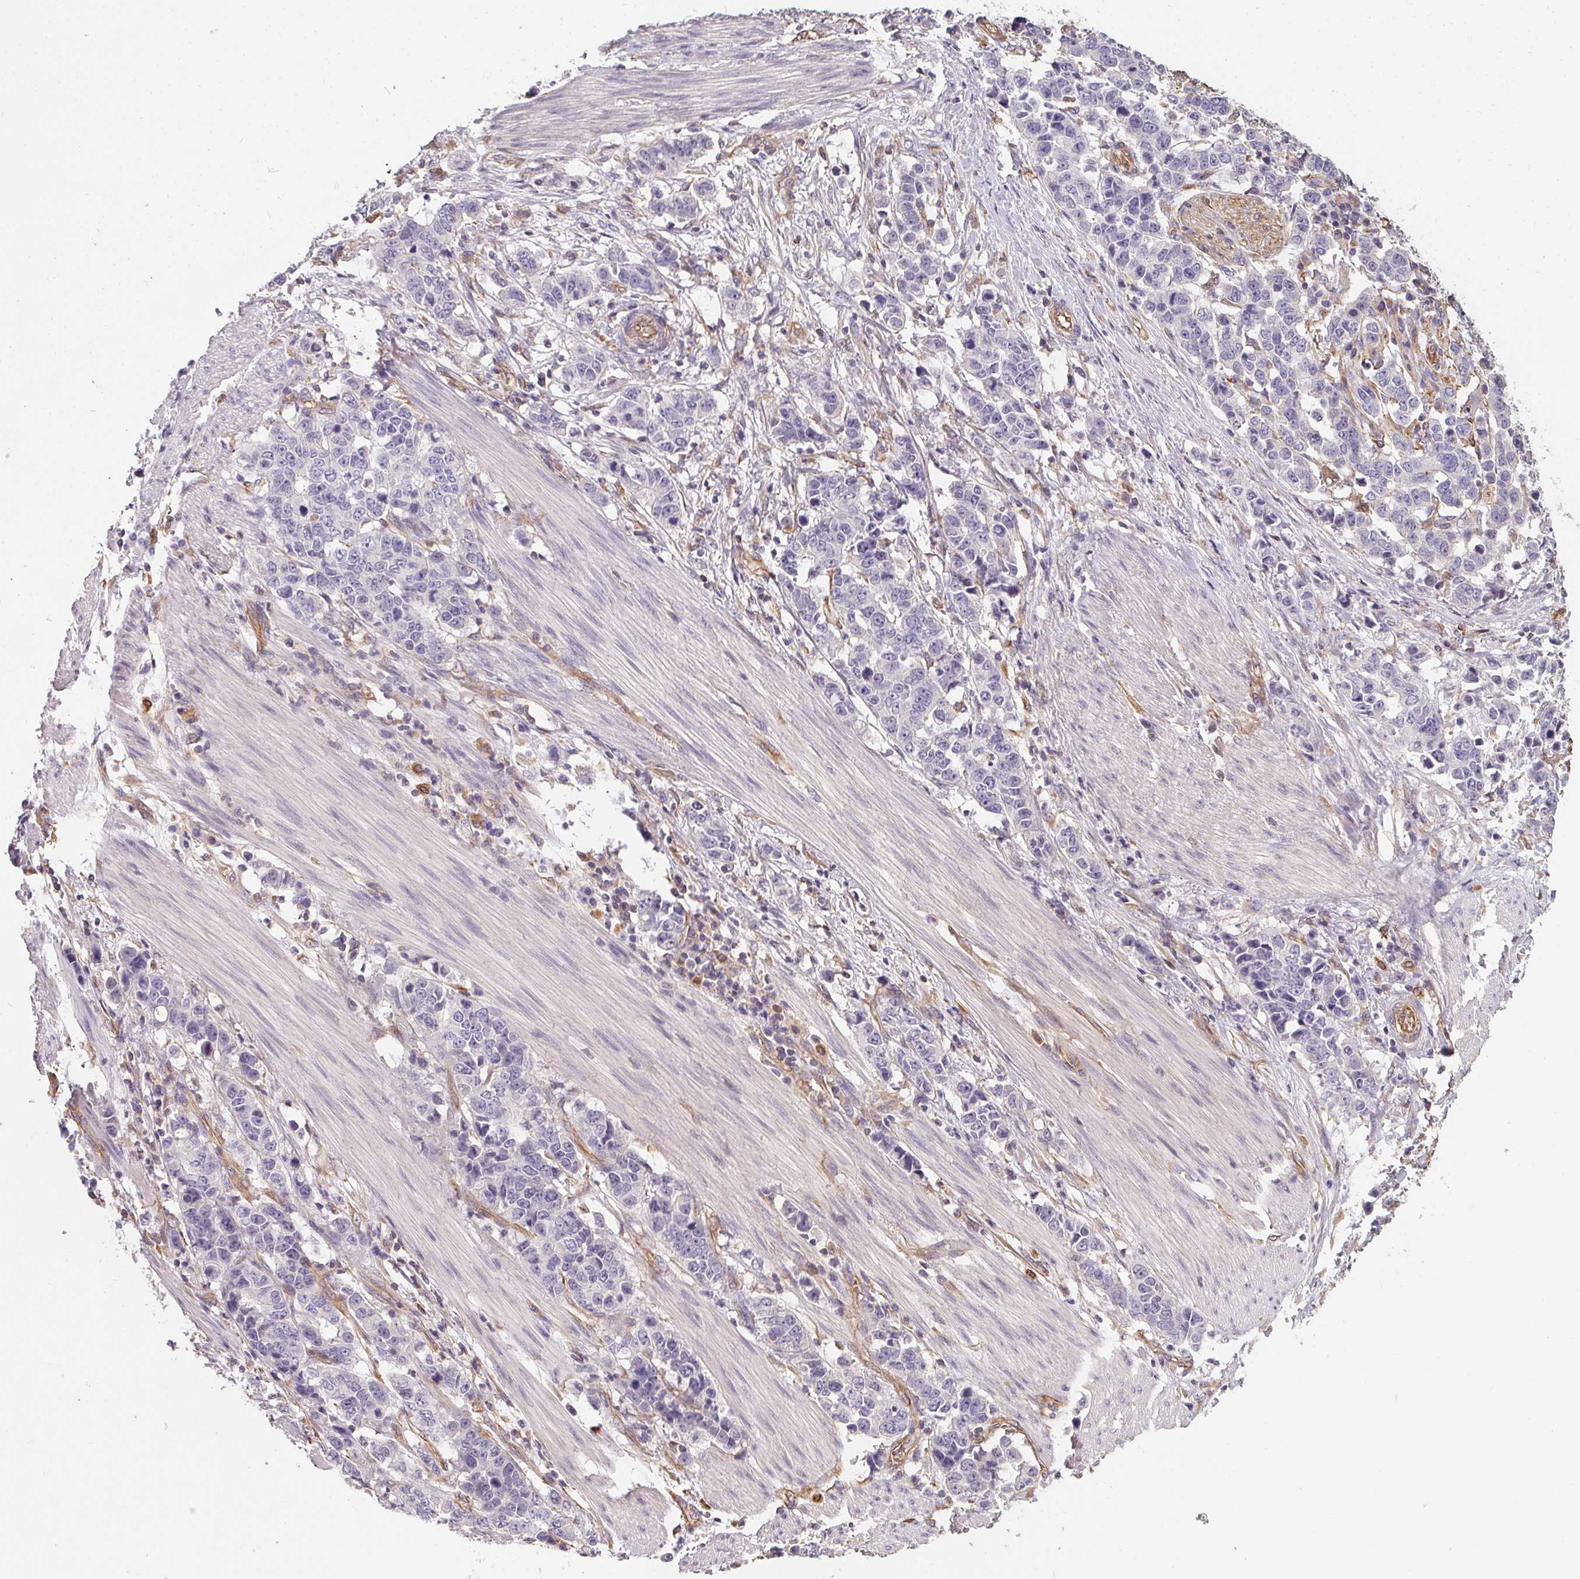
{"staining": {"intensity": "negative", "quantity": "none", "location": "none"}, "tissue": "stomach cancer", "cell_type": "Tumor cells", "image_type": "cancer", "snomed": [{"axis": "morphology", "description": "Adenocarcinoma, NOS"}, {"axis": "topography", "description": "Stomach, upper"}], "caption": "Tumor cells are negative for brown protein staining in stomach cancer.", "gene": "TBKBP1", "patient": {"sex": "male", "age": 69}}